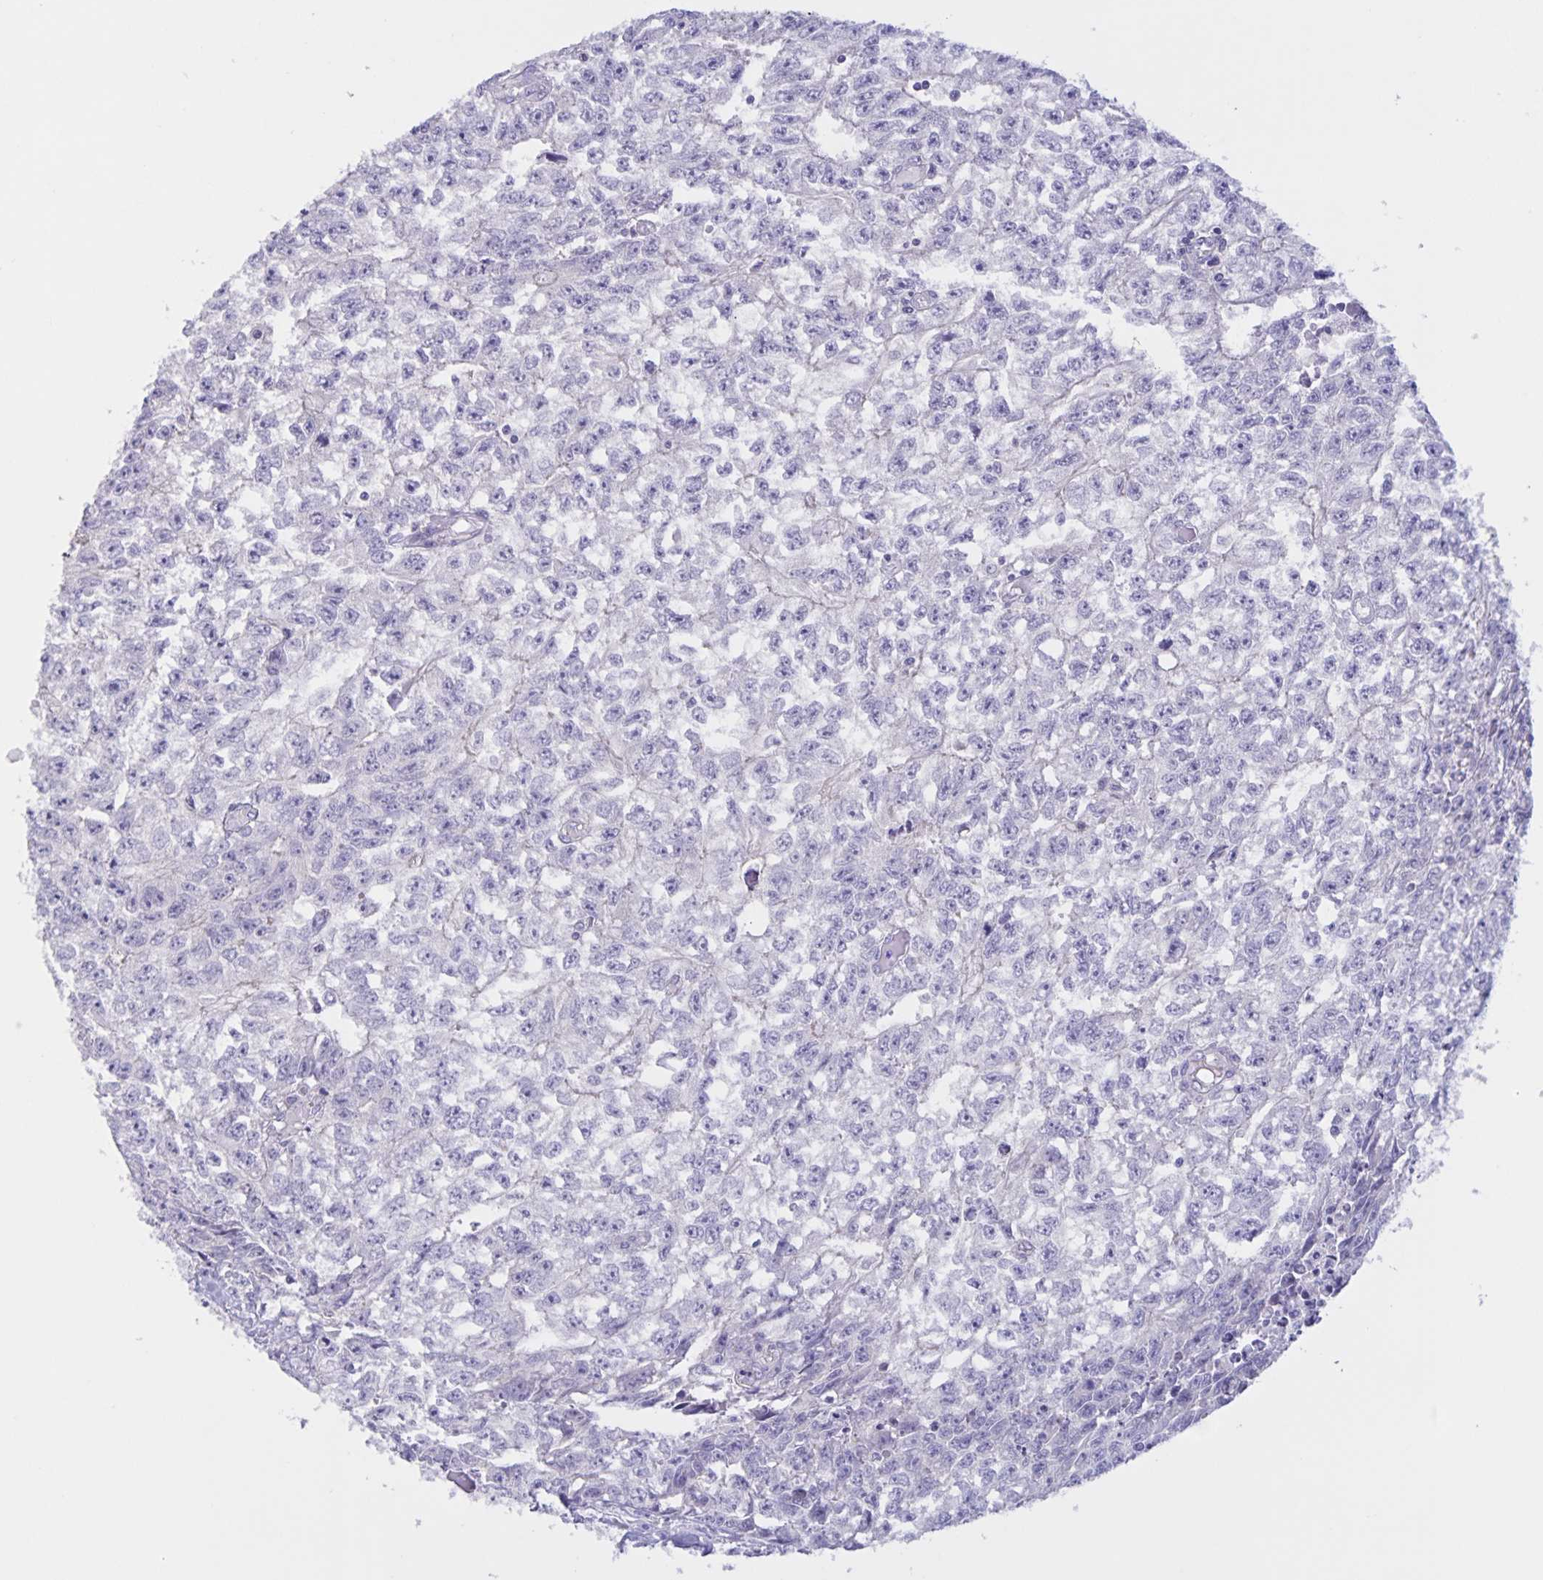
{"staining": {"intensity": "negative", "quantity": "none", "location": "none"}, "tissue": "testis cancer", "cell_type": "Tumor cells", "image_type": "cancer", "snomed": [{"axis": "morphology", "description": "Carcinoma, Embryonal, NOS"}, {"axis": "morphology", "description": "Teratoma, malignant, NOS"}, {"axis": "topography", "description": "Testis"}], "caption": "Tumor cells show no significant expression in testis cancer.", "gene": "DMGDH", "patient": {"sex": "male", "age": 24}}